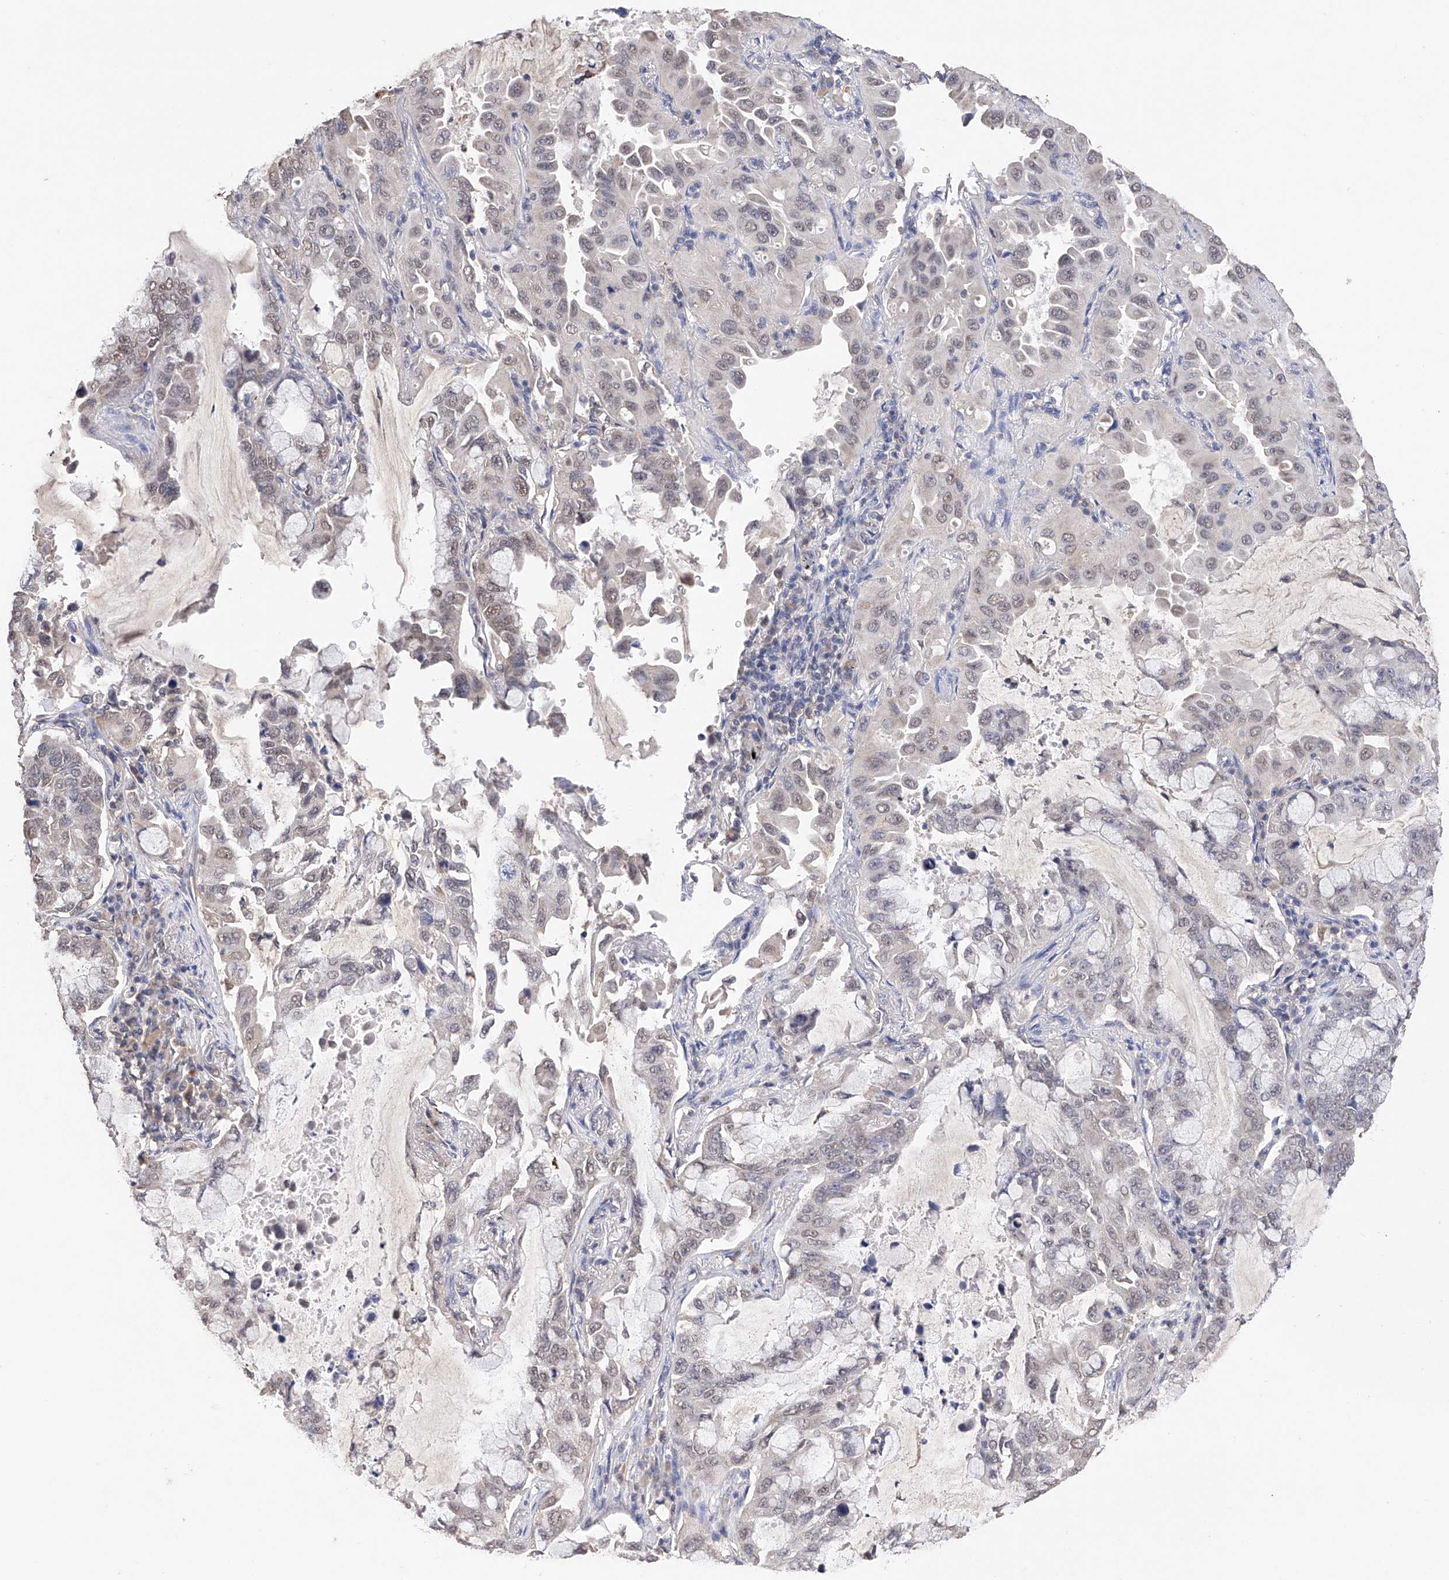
{"staining": {"intensity": "weak", "quantity": "<25%", "location": "nuclear"}, "tissue": "lung cancer", "cell_type": "Tumor cells", "image_type": "cancer", "snomed": [{"axis": "morphology", "description": "Adenocarcinoma, NOS"}, {"axis": "topography", "description": "Lung"}], "caption": "Lung cancer (adenocarcinoma) stained for a protein using immunohistochemistry exhibits no staining tumor cells.", "gene": "DMAP1", "patient": {"sex": "male", "age": 64}}